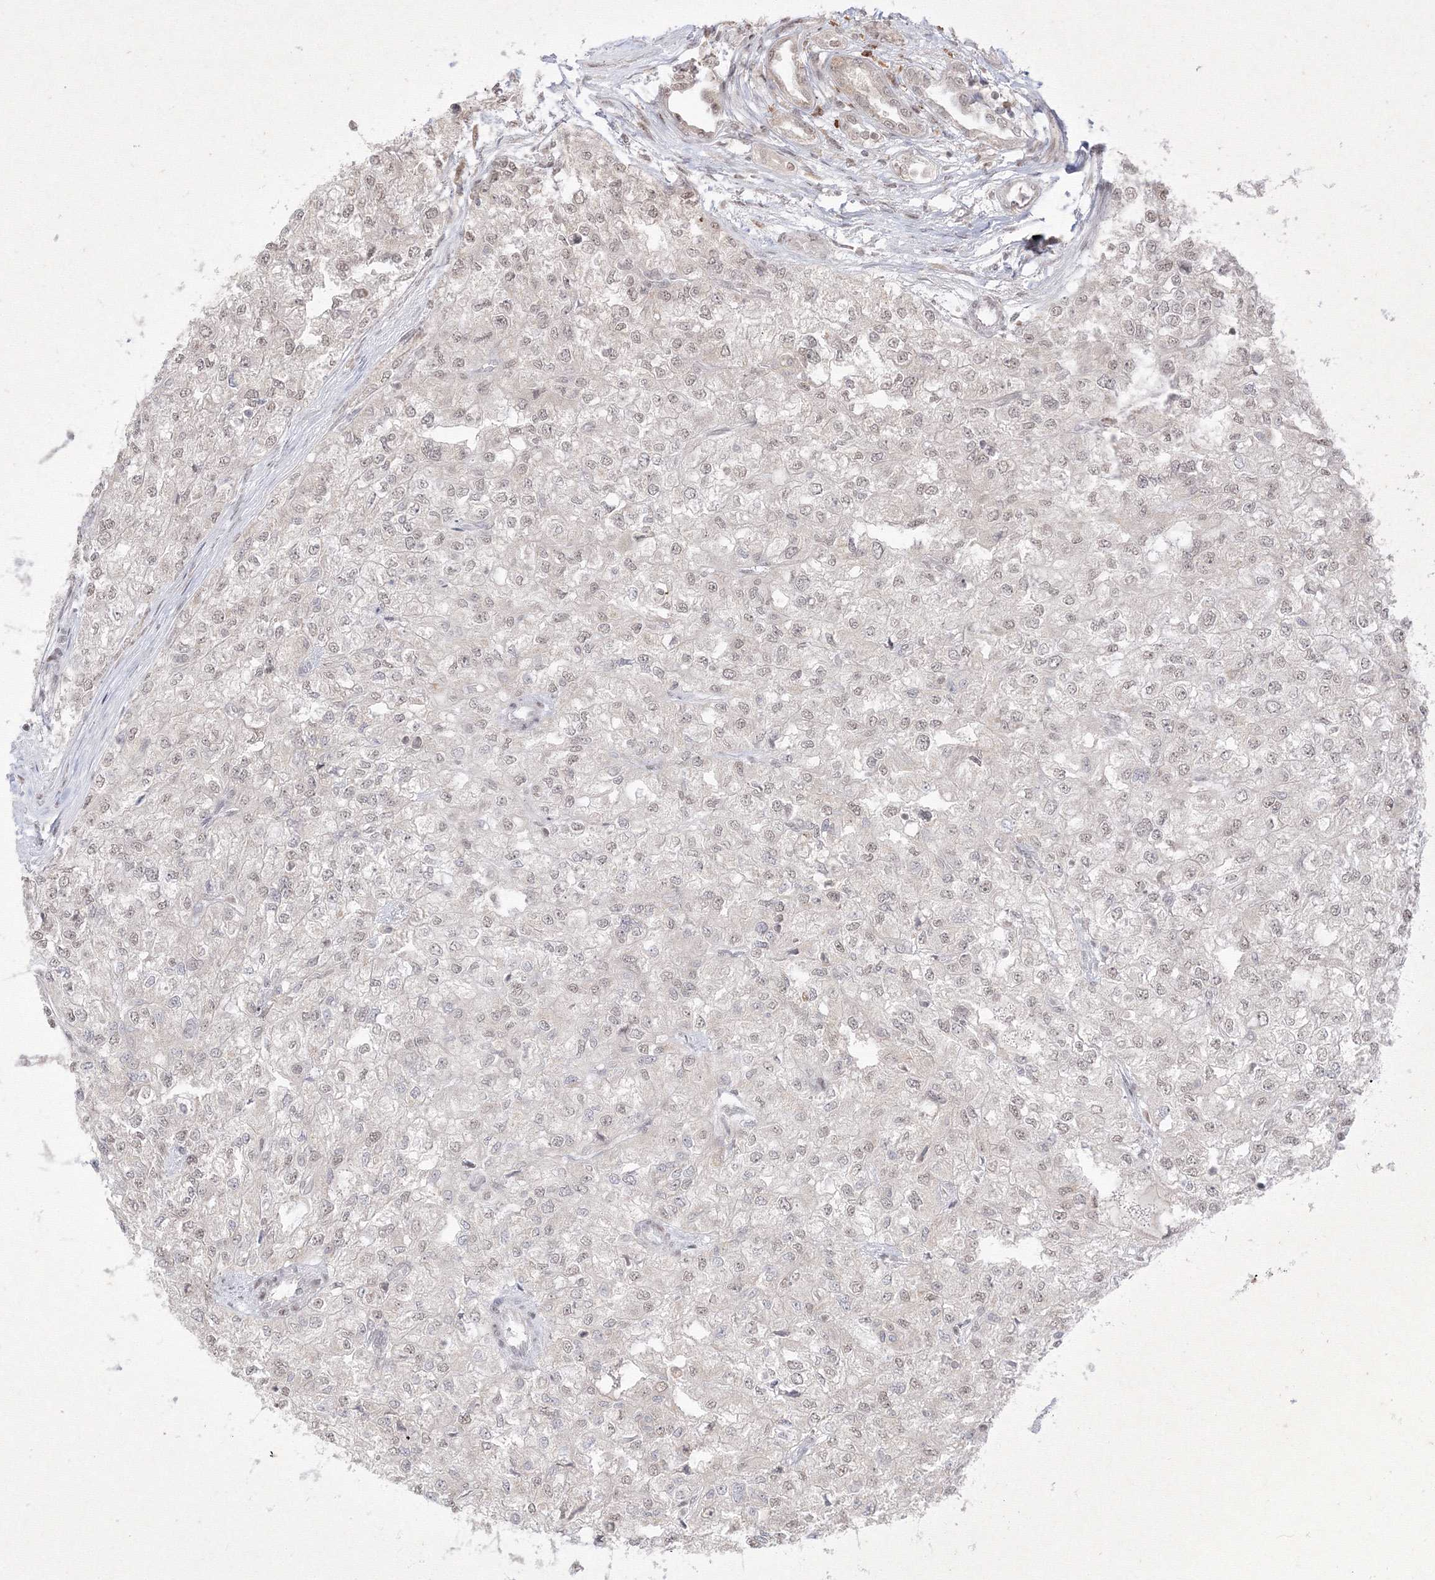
{"staining": {"intensity": "negative", "quantity": "none", "location": "none"}, "tissue": "renal cancer", "cell_type": "Tumor cells", "image_type": "cancer", "snomed": [{"axis": "morphology", "description": "Adenocarcinoma, NOS"}, {"axis": "topography", "description": "Kidney"}], "caption": "IHC of human adenocarcinoma (renal) shows no staining in tumor cells.", "gene": "TAB1", "patient": {"sex": "female", "age": 54}}